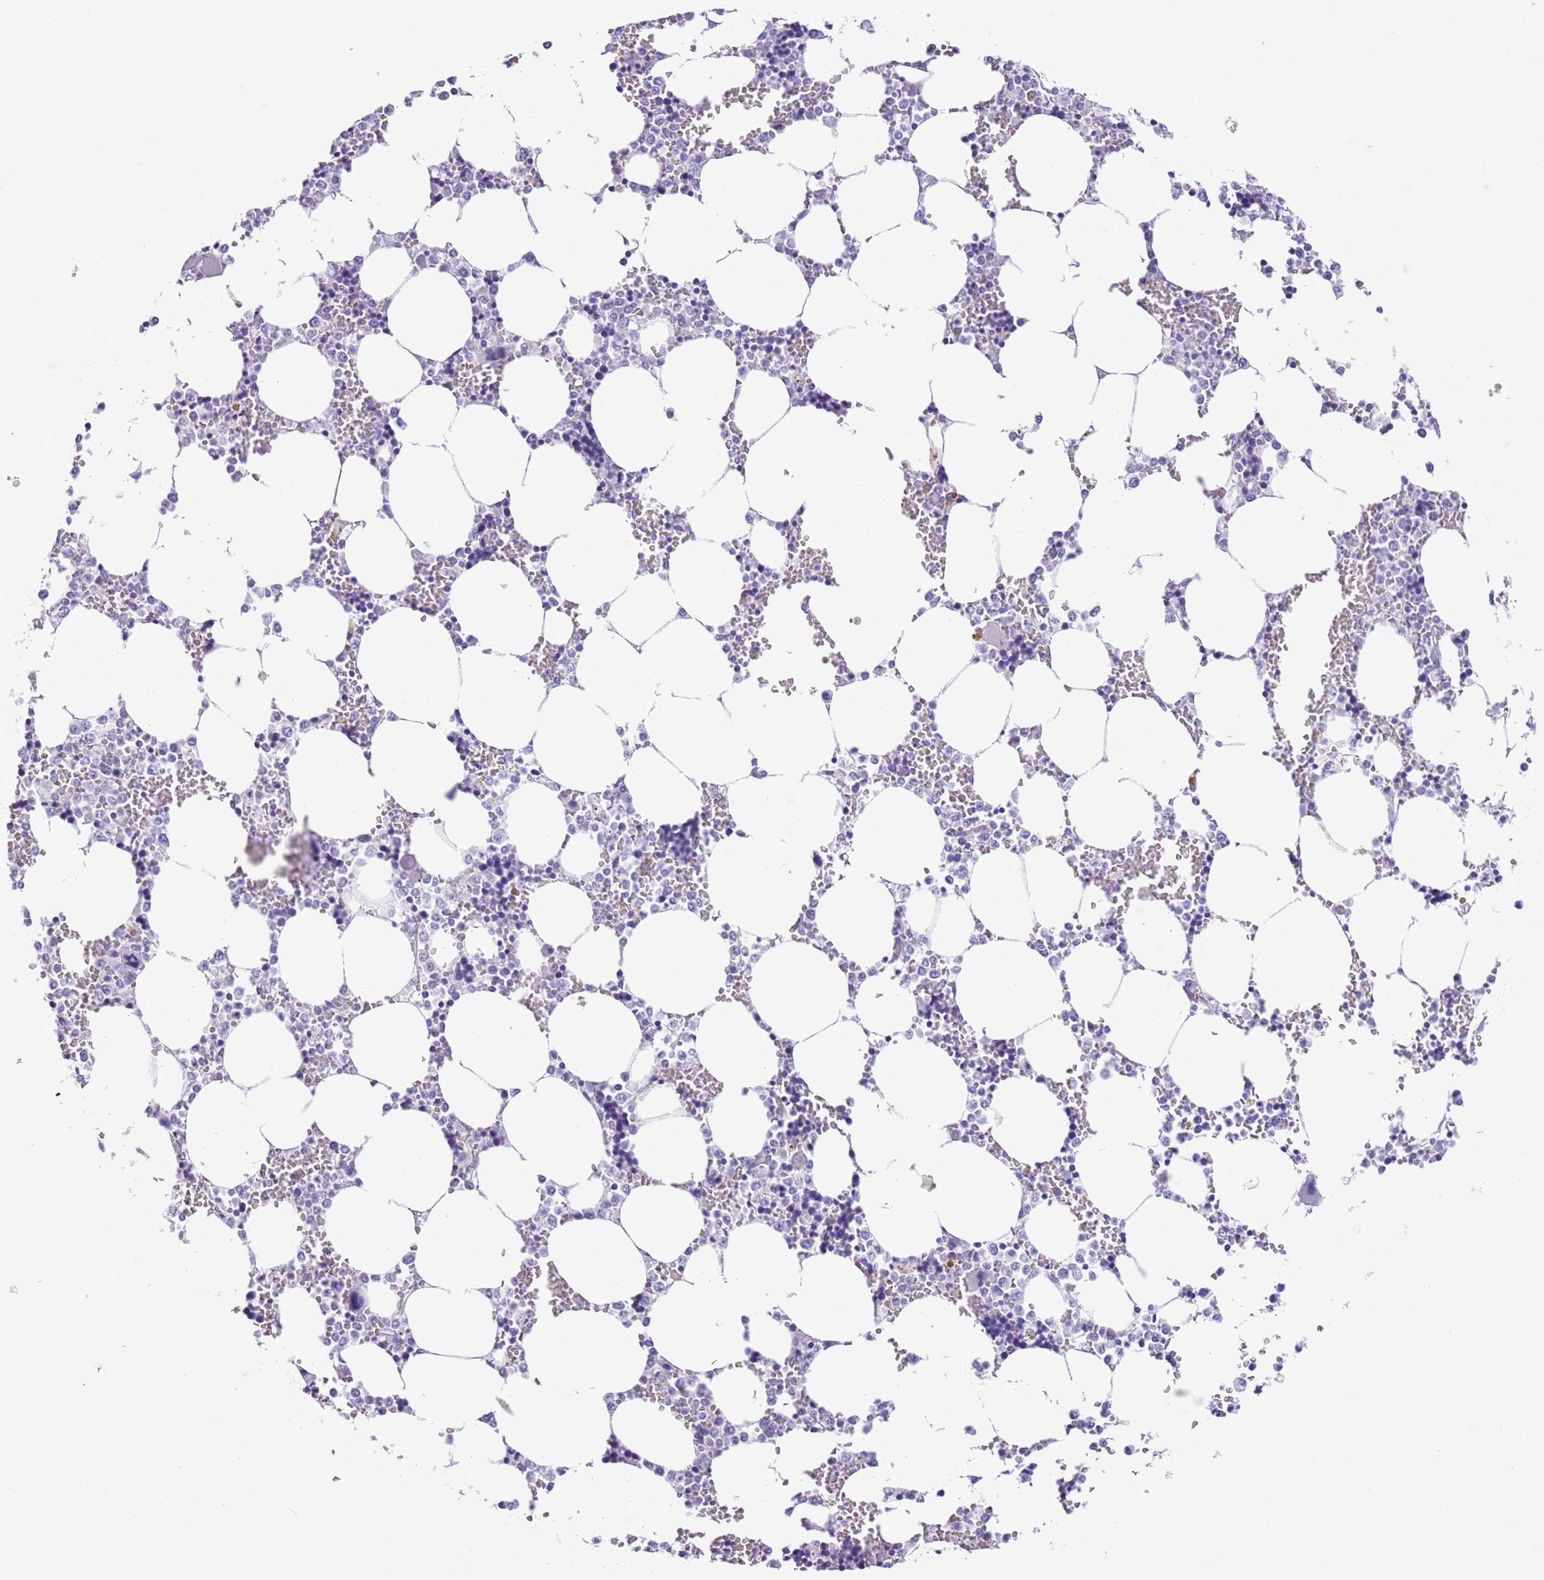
{"staining": {"intensity": "negative", "quantity": "none", "location": "none"}, "tissue": "bone marrow", "cell_type": "Hematopoietic cells", "image_type": "normal", "snomed": [{"axis": "morphology", "description": "Normal tissue, NOS"}, {"axis": "topography", "description": "Bone marrow"}], "caption": "DAB (3,3'-diaminobenzidine) immunohistochemical staining of unremarkable bone marrow exhibits no significant positivity in hematopoietic cells.", "gene": "TMEM185A", "patient": {"sex": "male", "age": 64}}